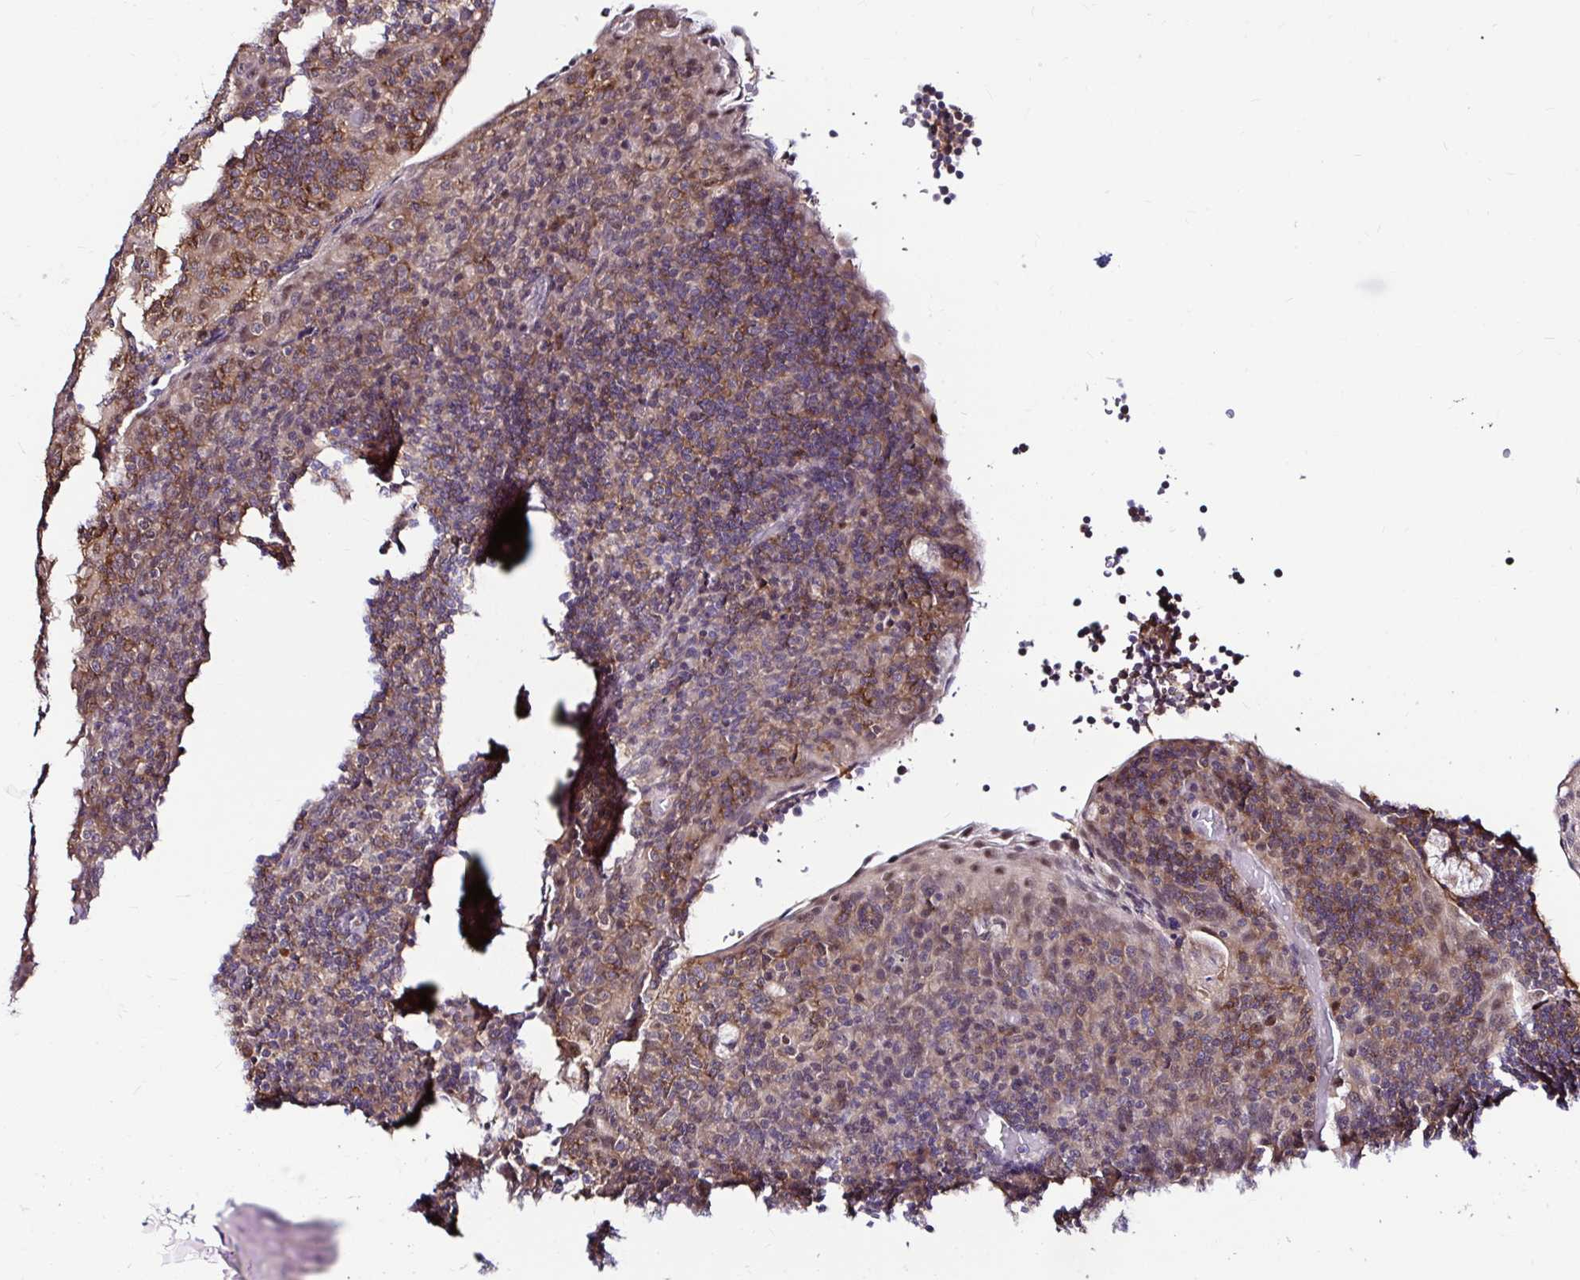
{"staining": {"intensity": "moderate", "quantity": ">75%", "location": "cytoplasmic/membranous"}, "tissue": "tonsil", "cell_type": "Germinal center cells", "image_type": "normal", "snomed": [{"axis": "morphology", "description": "Normal tissue, NOS"}, {"axis": "topography", "description": "Tonsil"}], "caption": "Tonsil stained with DAB (3,3'-diaminobenzidine) IHC shows medium levels of moderate cytoplasmic/membranous positivity in approximately >75% of germinal center cells. Ihc stains the protein of interest in brown and the nuclei are stained blue.", "gene": "PSMD3", "patient": {"sex": "male", "age": 17}}